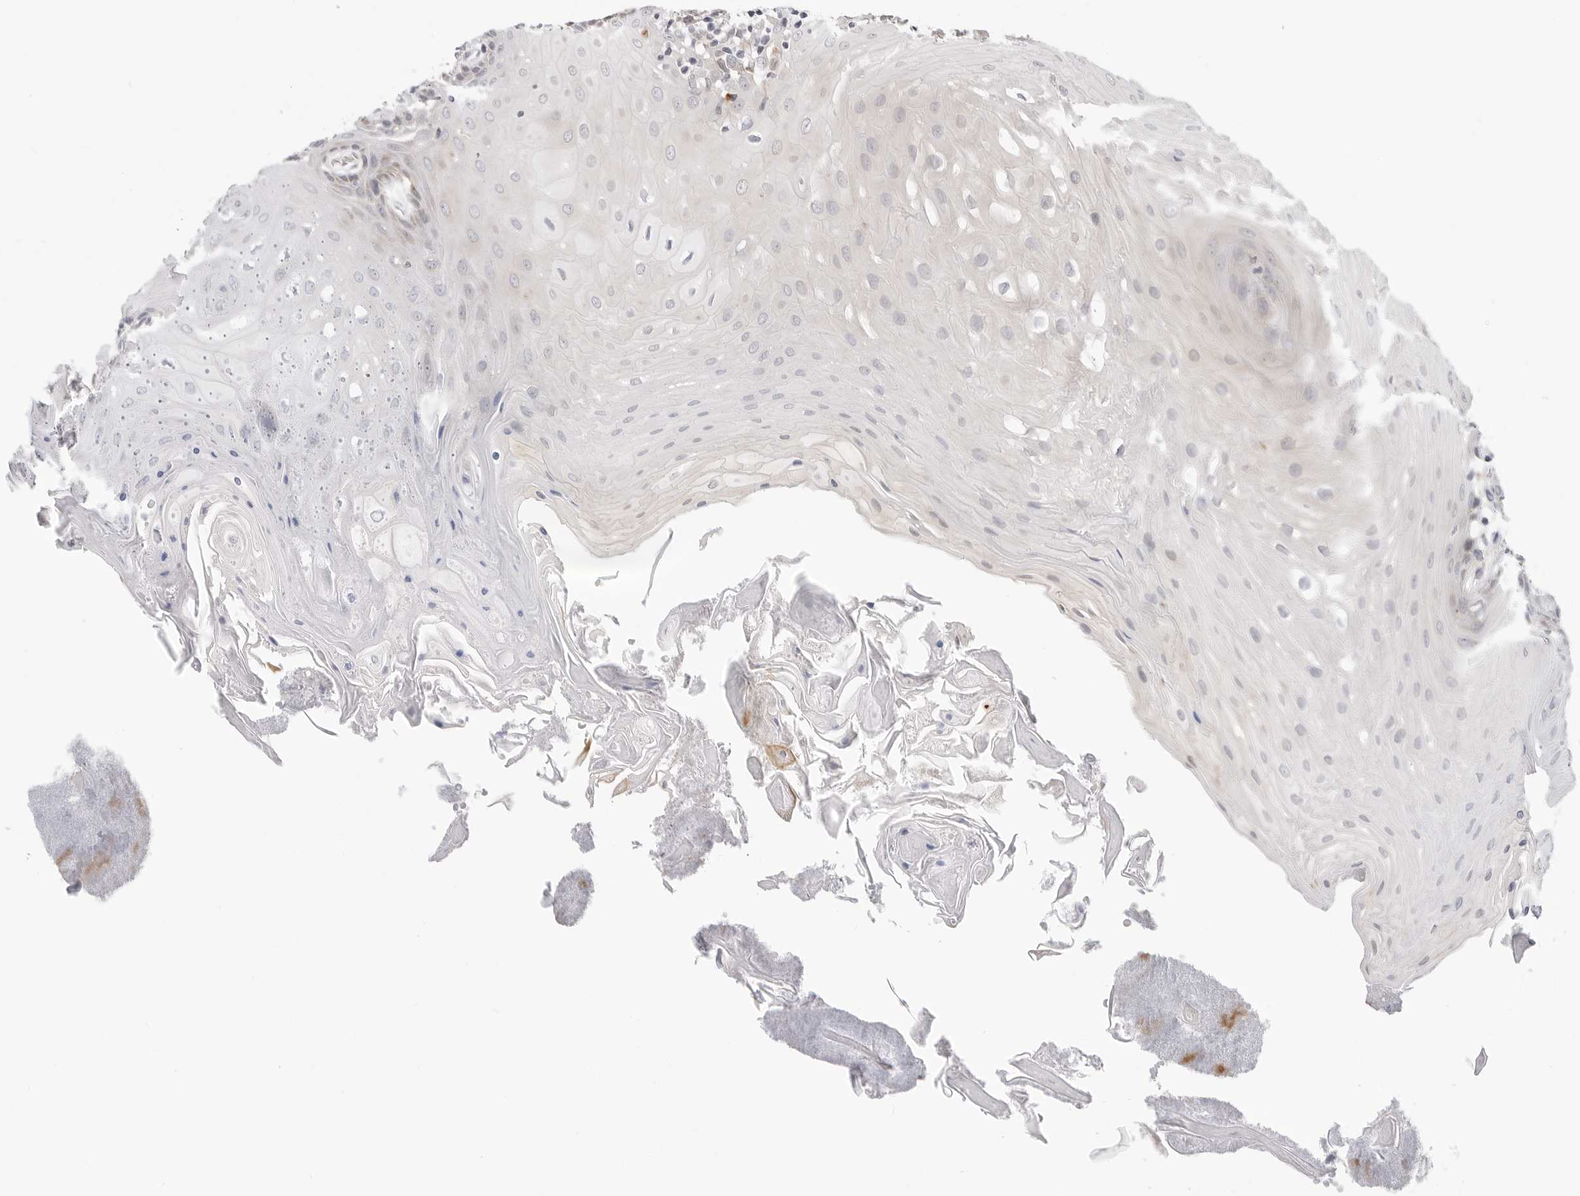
{"staining": {"intensity": "weak", "quantity": "25%-75%", "location": "cytoplasmic/membranous"}, "tissue": "oral mucosa", "cell_type": "Squamous epithelial cells", "image_type": "normal", "snomed": [{"axis": "morphology", "description": "Normal tissue, NOS"}, {"axis": "morphology", "description": "Squamous cell carcinoma, NOS"}, {"axis": "topography", "description": "Skeletal muscle"}, {"axis": "topography", "description": "Oral tissue"}, {"axis": "topography", "description": "Salivary gland"}, {"axis": "topography", "description": "Head-Neck"}], "caption": "Immunohistochemistry of benign oral mucosa reveals low levels of weak cytoplasmic/membranous positivity in approximately 25%-75% of squamous epithelial cells. (brown staining indicates protein expression, while blue staining denotes nuclei).", "gene": "RPN1", "patient": {"sex": "male", "age": 54}}